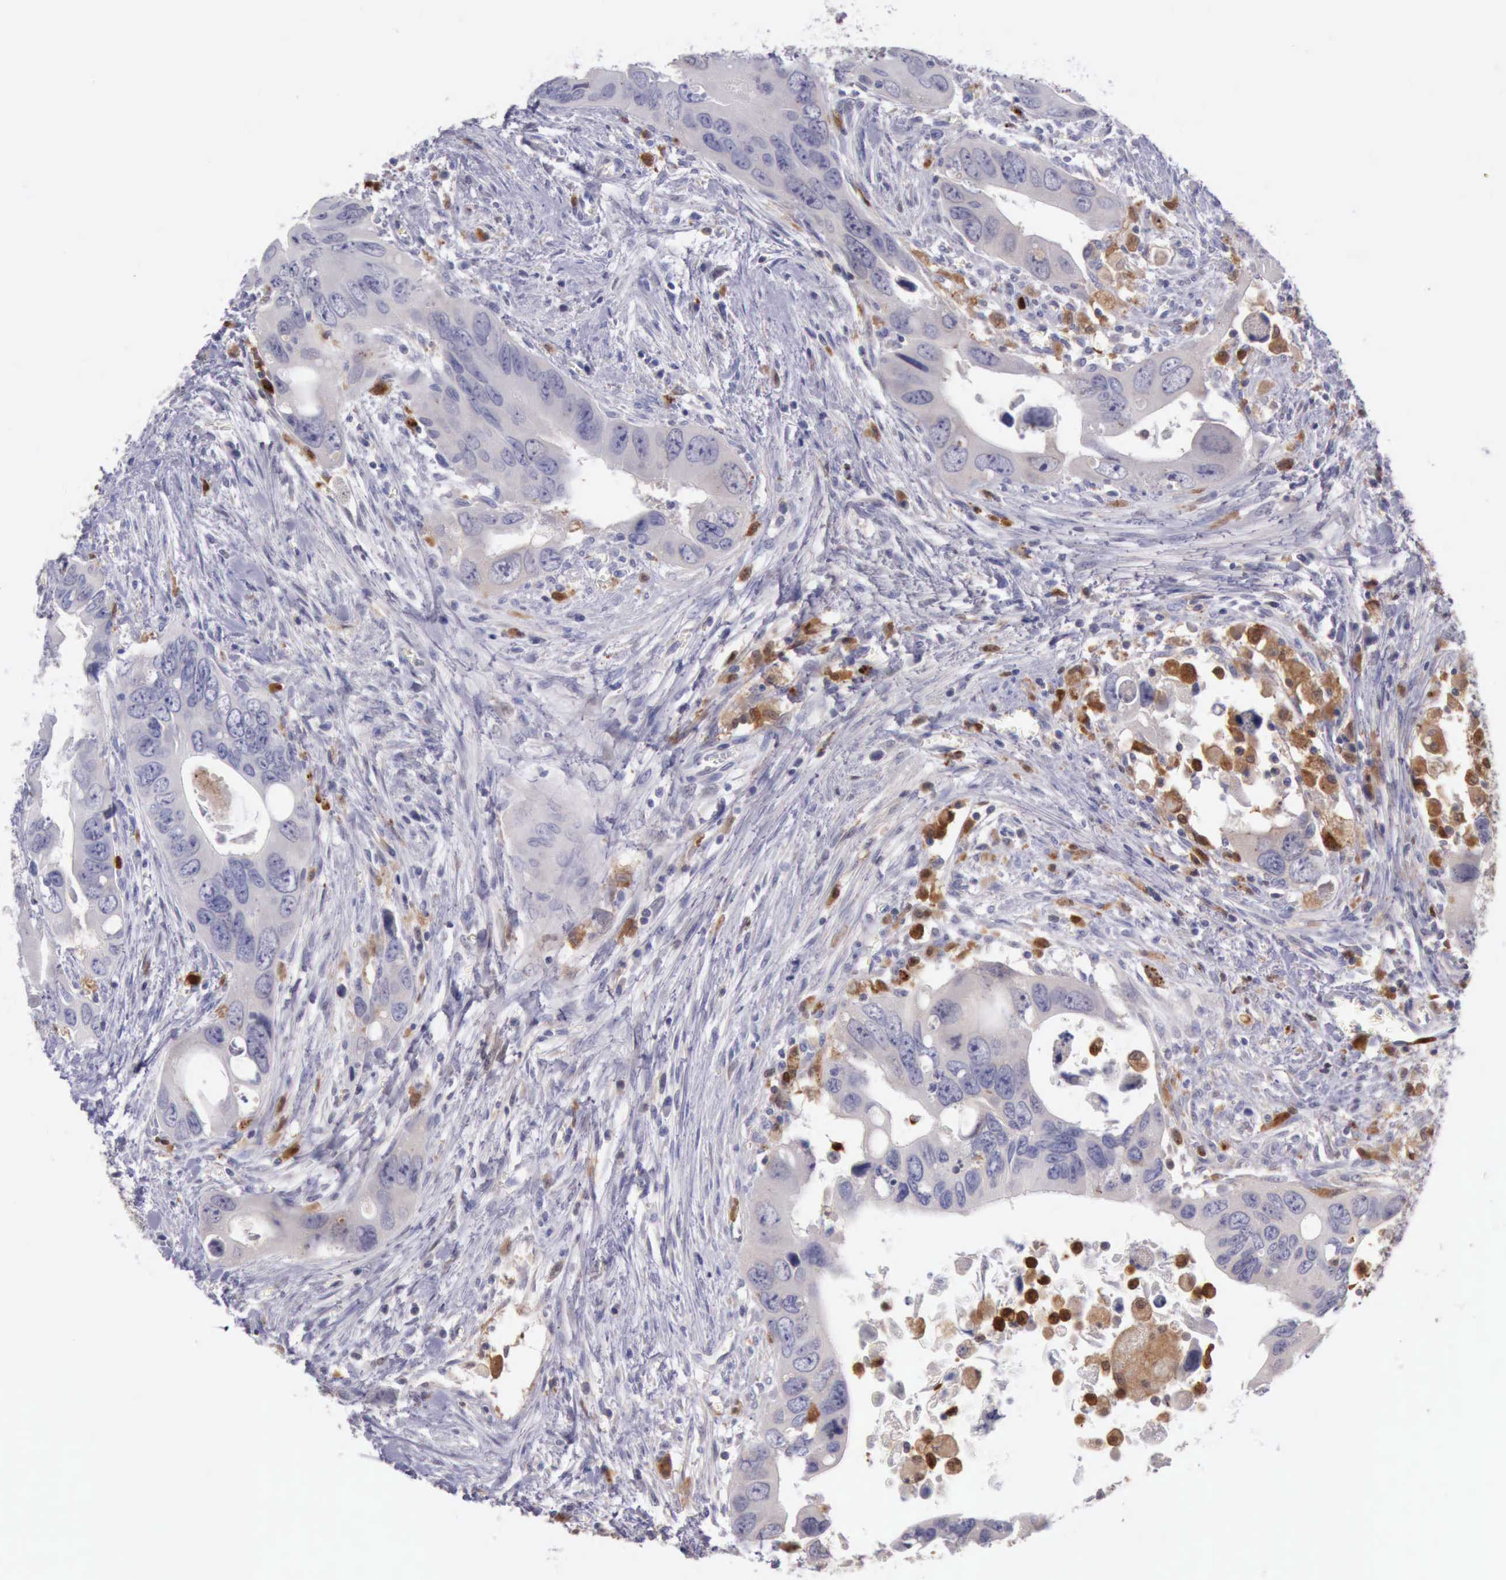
{"staining": {"intensity": "negative", "quantity": "none", "location": "none"}, "tissue": "colorectal cancer", "cell_type": "Tumor cells", "image_type": "cancer", "snomed": [{"axis": "morphology", "description": "Adenocarcinoma, NOS"}, {"axis": "topography", "description": "Rectum"}], "caption": "Immunohistochemistry photomicrograph of neoplastic tissue: human colorectal cancer stained with DAB displays no significant protein staining in tumor cells.", "gene": "CSTA", "patient": {"sex": "male", "age": 70}}